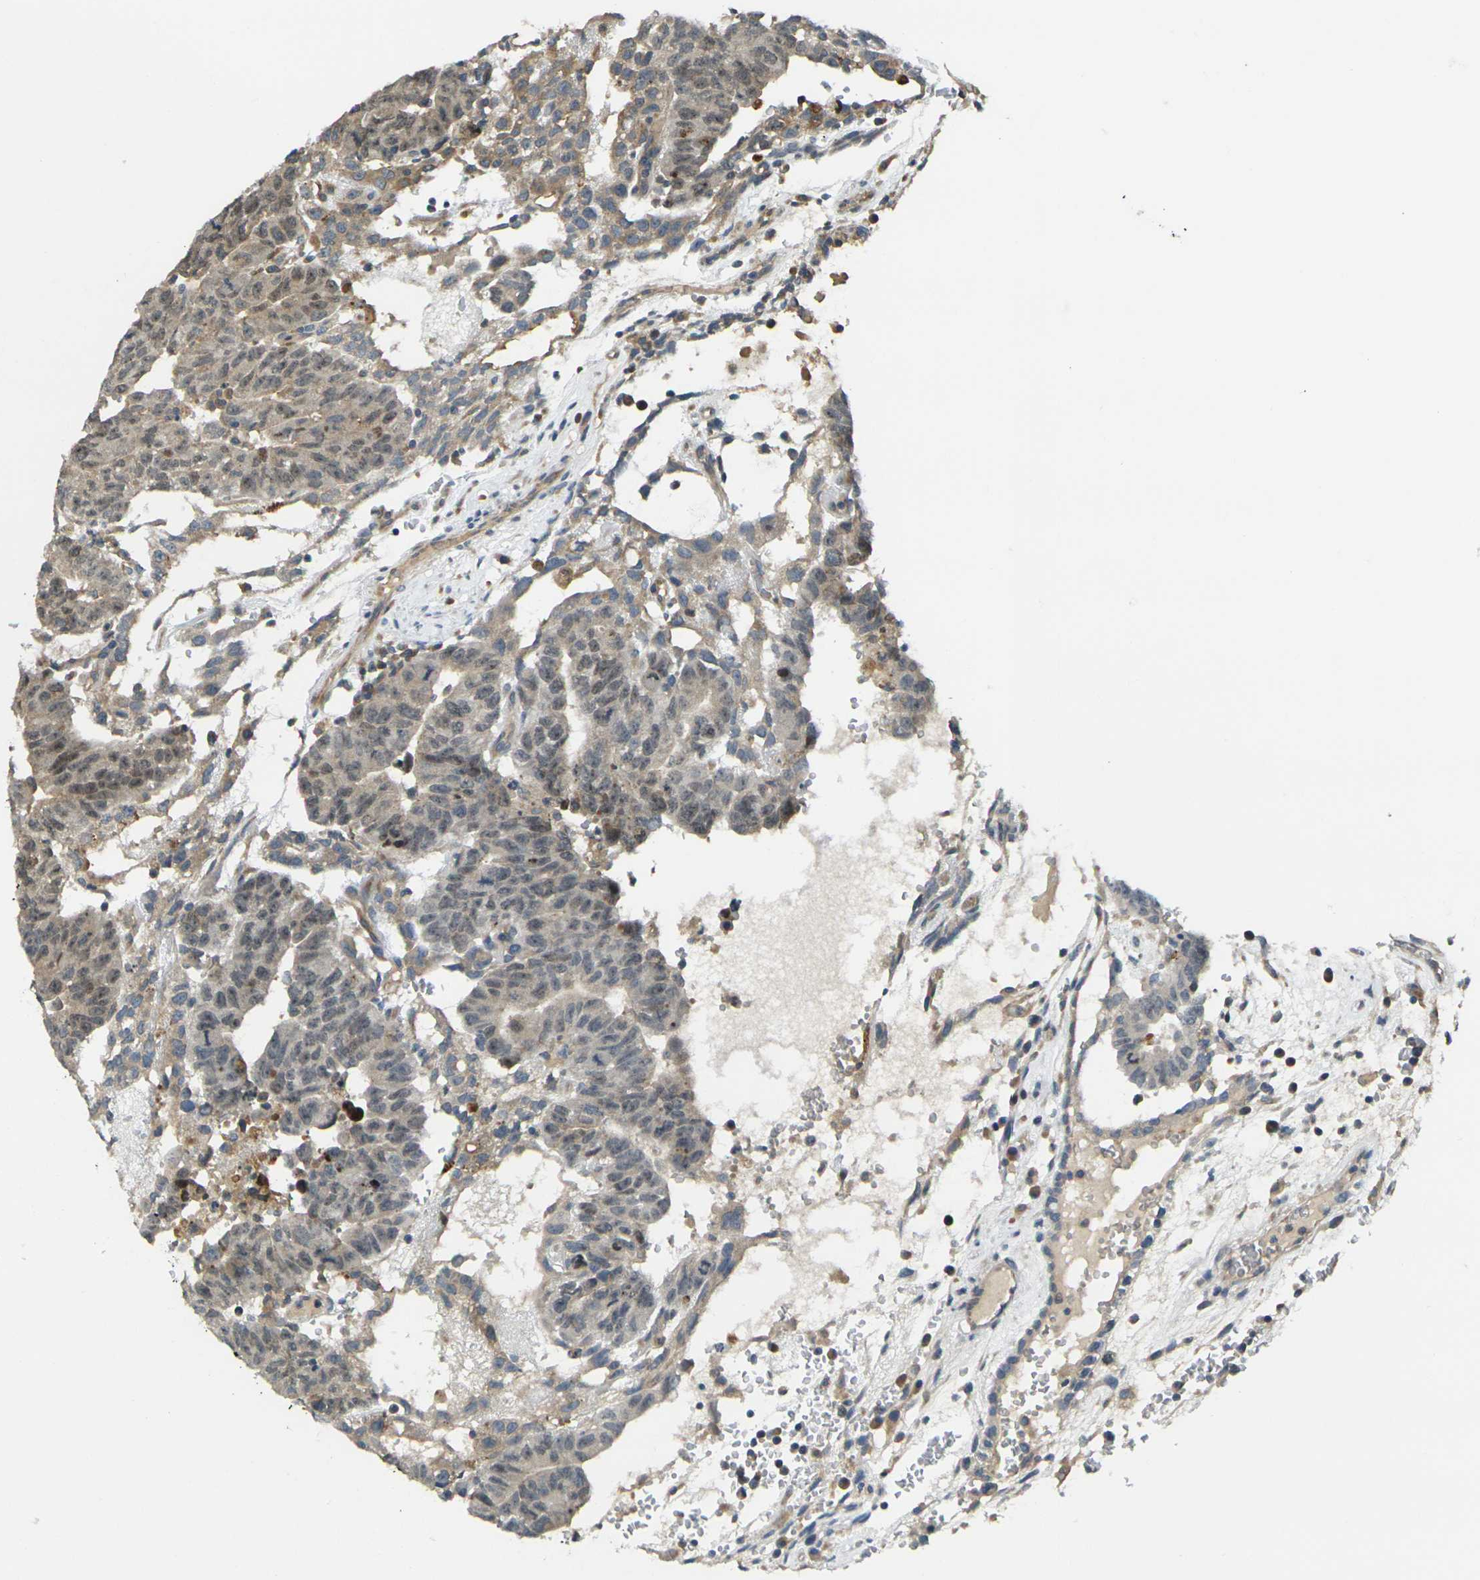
{"staining": {"intensity": "moderate", "quantity": ">75%", "location": "cytoplasmic/membranous,nuclear"}, "tissue": "testis cancer", "cell_type": "Tumor cells", "image_type": "cancer", "snomed": [{"axis": "morphology", "description": "Seminoma, NOS"}, {"axis": "morphology", "description": "Carcinoma, Embryonal, NOS"}, {"axis": "topography", "description": "Testis"}], "caption": "The photomicrograph shows immunohistochemical staining of embryonal carcinoma (testis). There is moderate cytoplasmic/membranous and nuclear positivity is present in approximately >75% of tumor cells.", "gene": "FZD1", "patient": {"sex": "male", "age": 52}}